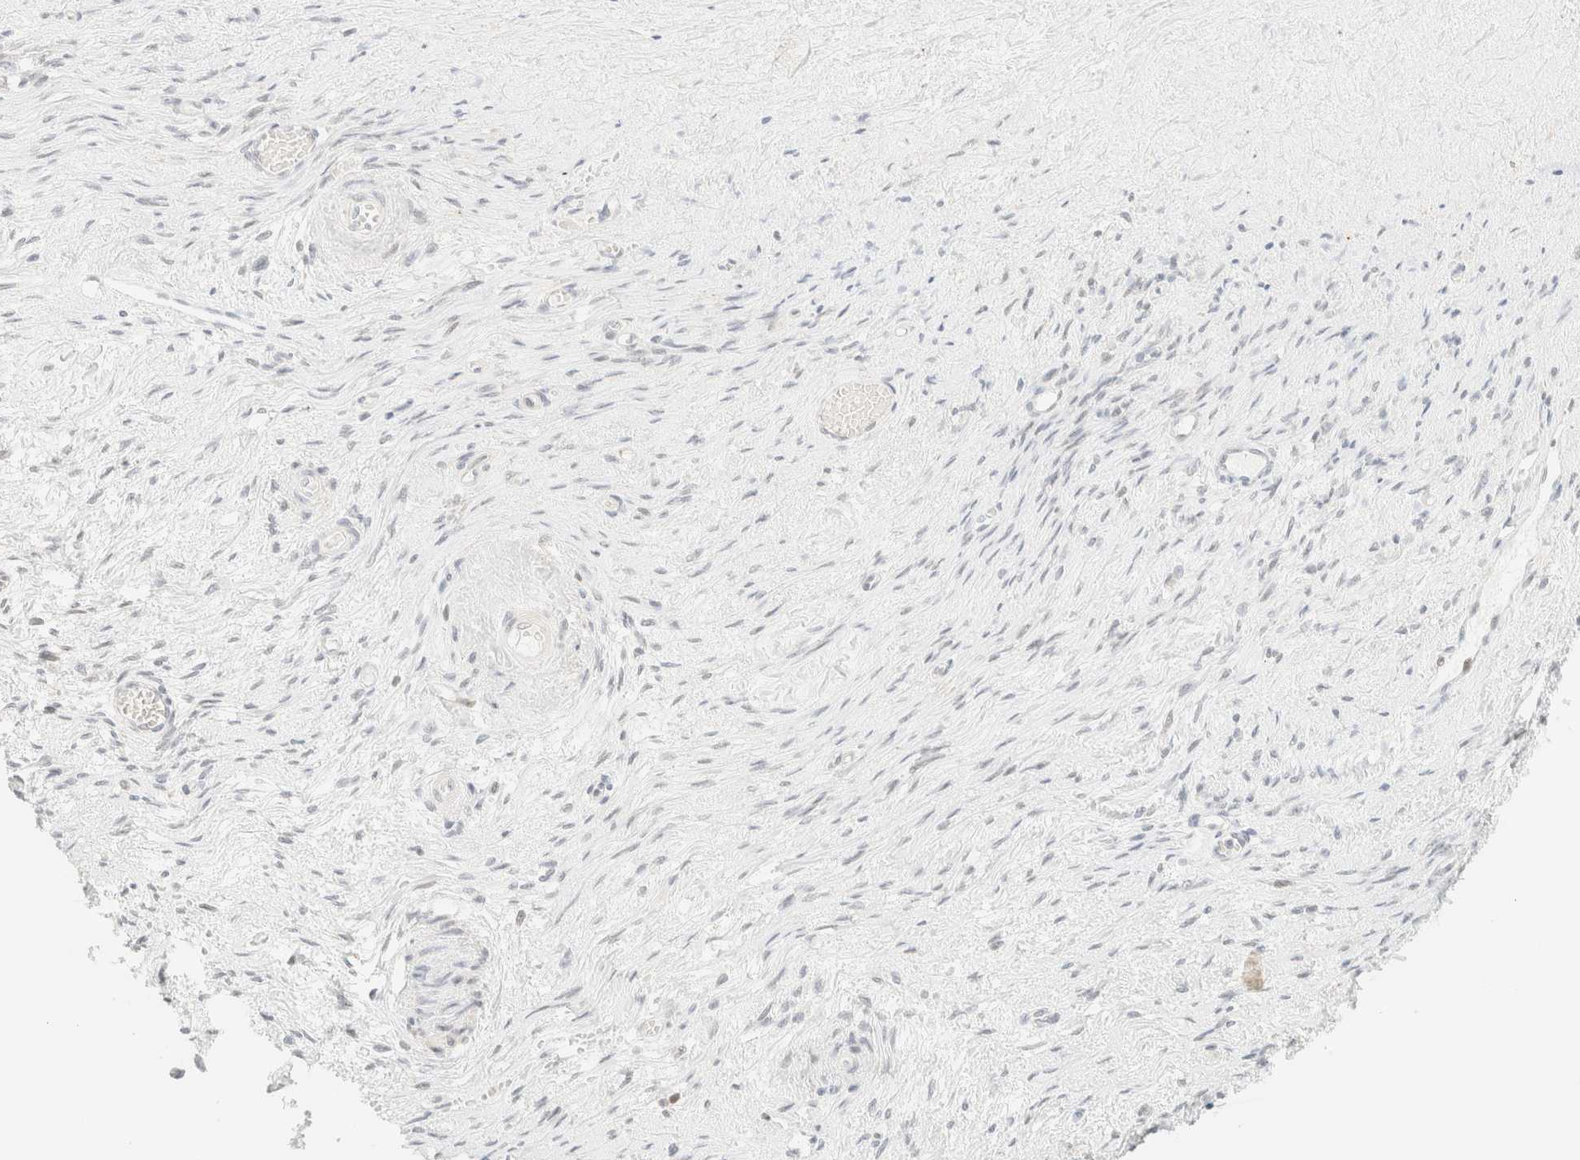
{"staining": {"intensity": "negative", "quantity": "none", "location": "none"}, "tissue": "adipose tissue", "cell_type": "Adipocytes", "image_type": "normal", "snomed": [{"axis": "morphology", "description": "Normal tissue, NOS"}, {"axis": "topography", "description": "Vascular tissue"}, {"axis": "topography", "description": "Fallopian tube"}, {"axis": "topography", "description": "Ovary"}], "caption": "High magnification brightfield microscopy of unremarkable adipose tissue stained with DAB (3,3'-diaminobenzidine) (brown) and counterstained with hematoxylin (blue): adipocytes show no significant positivity. The staining was performed using DAB to visualize the protein expression in brown, while the nuclei were stained in blue with hematoxylin (Magnification: 20x).", "gene": "TSR1", "patient": {"sex": "female", "age": 67}}